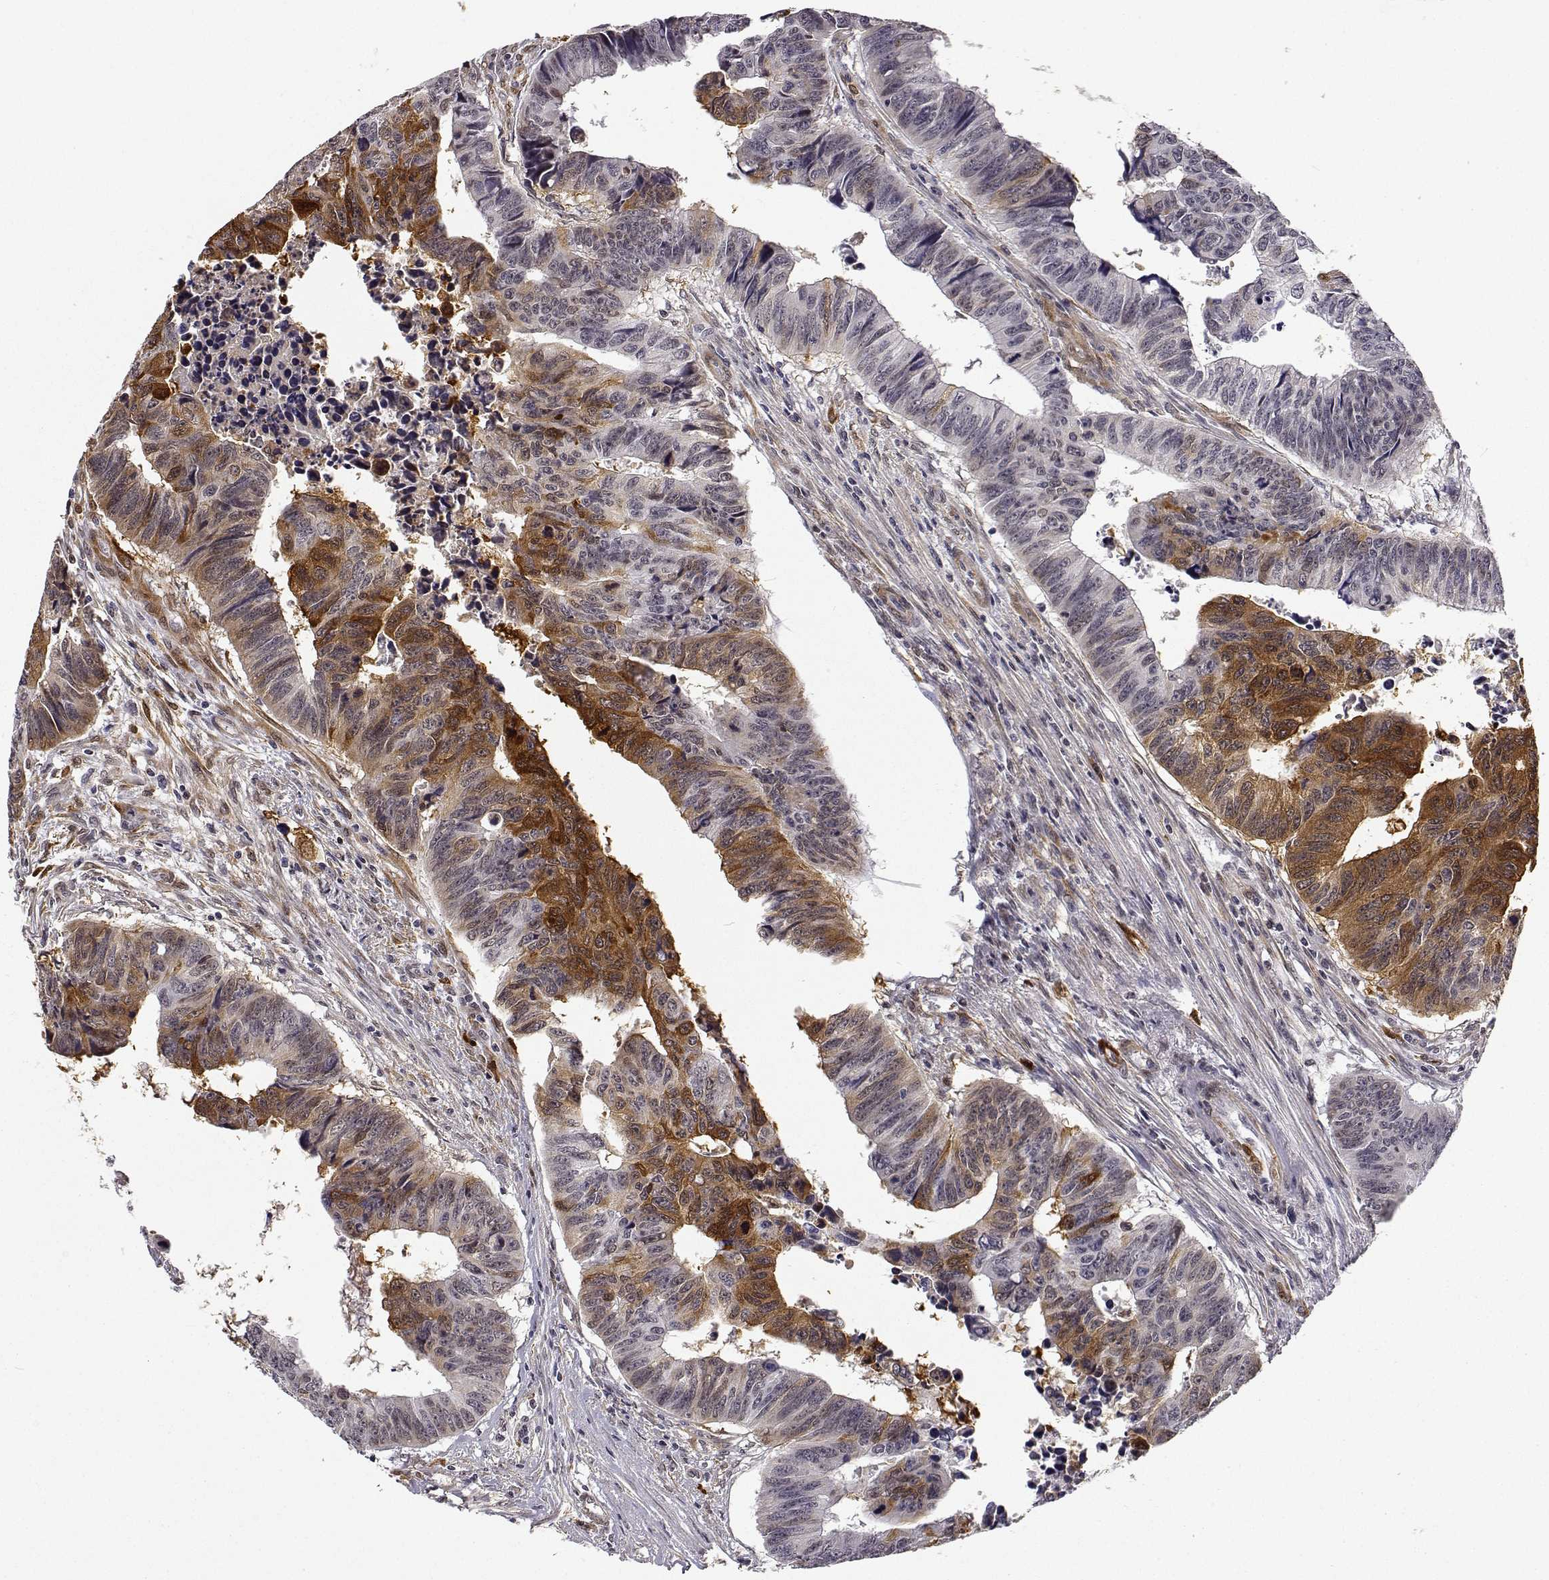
{"staining": {"intensity": "strong", "quantity": "<25%", "location": "cytoplasmic/membranous"}, "tissue": "colorectal cancer", "cell_type": "Tumor cells", "image_type": "cancer", "snomed": [{"axis": "morphology", "description": "Adenocarcinoma, NOS"}, {"axis": "topography", "description": "Rectum"}], "caption": "Human colorectal cancer stained with a brown dye shows strong cytoplasmic/membranous positive expression in about <25% of tumor cells.", "gene": "PHGDH", "patient": {"sex": "female", "age": 85}}